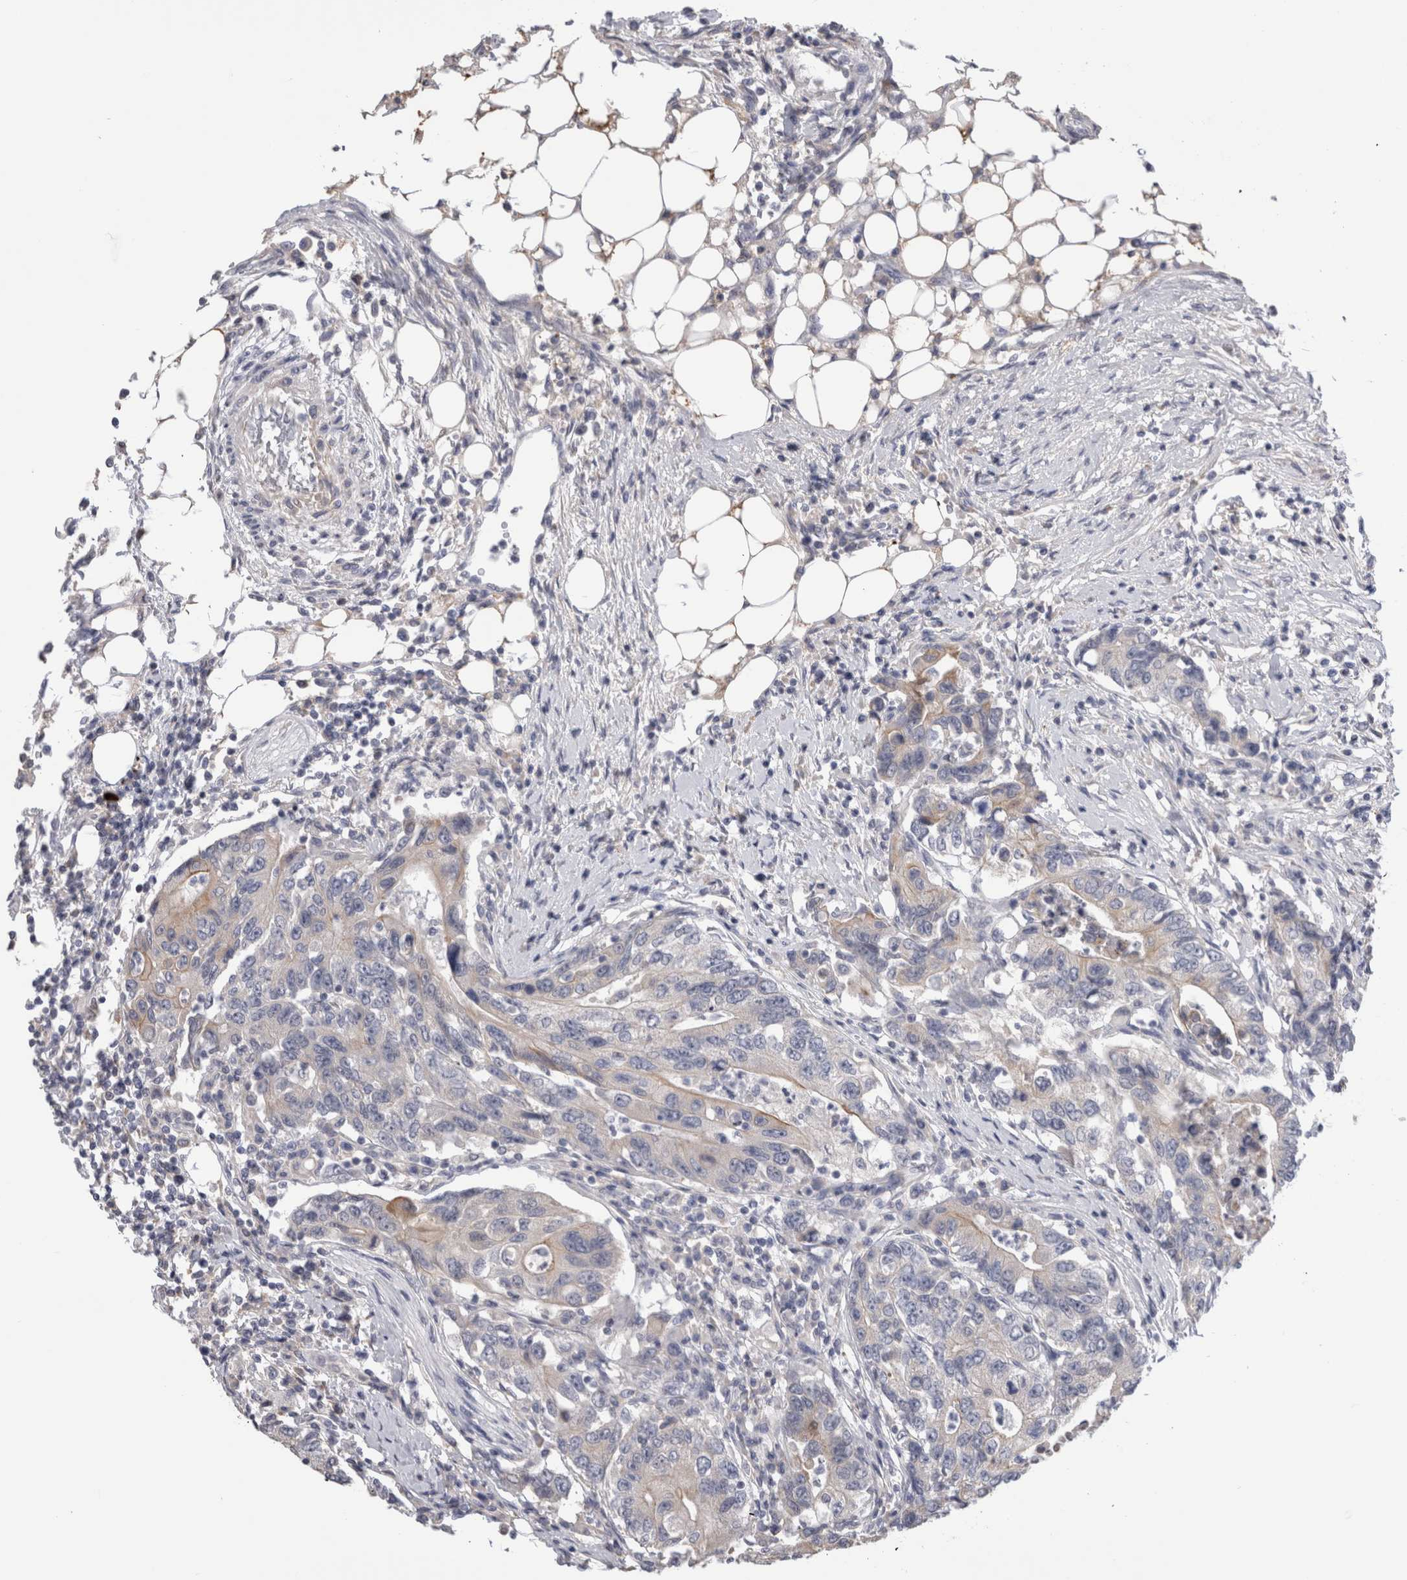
{"staining": {"intensity": "weak", "quantity": "<25%", "location": "cytoplasmic/membranous"}, "tissue": "colorectal cancer", "cell_type": "Tumor cells", "image_type": "cancer", "snomed": [{"axis": "morphology", "description": "Adenocarcinoma, NOS"}, {"axis": "topography", "description": "Colon"}], "caption": "This is a image of immunohistochemistry staining of colorectal adenocarcinoma, which shows no expression in tumor cells.", "gene": "SMAP2", "patient": {"sex": "female", "age": 77}}